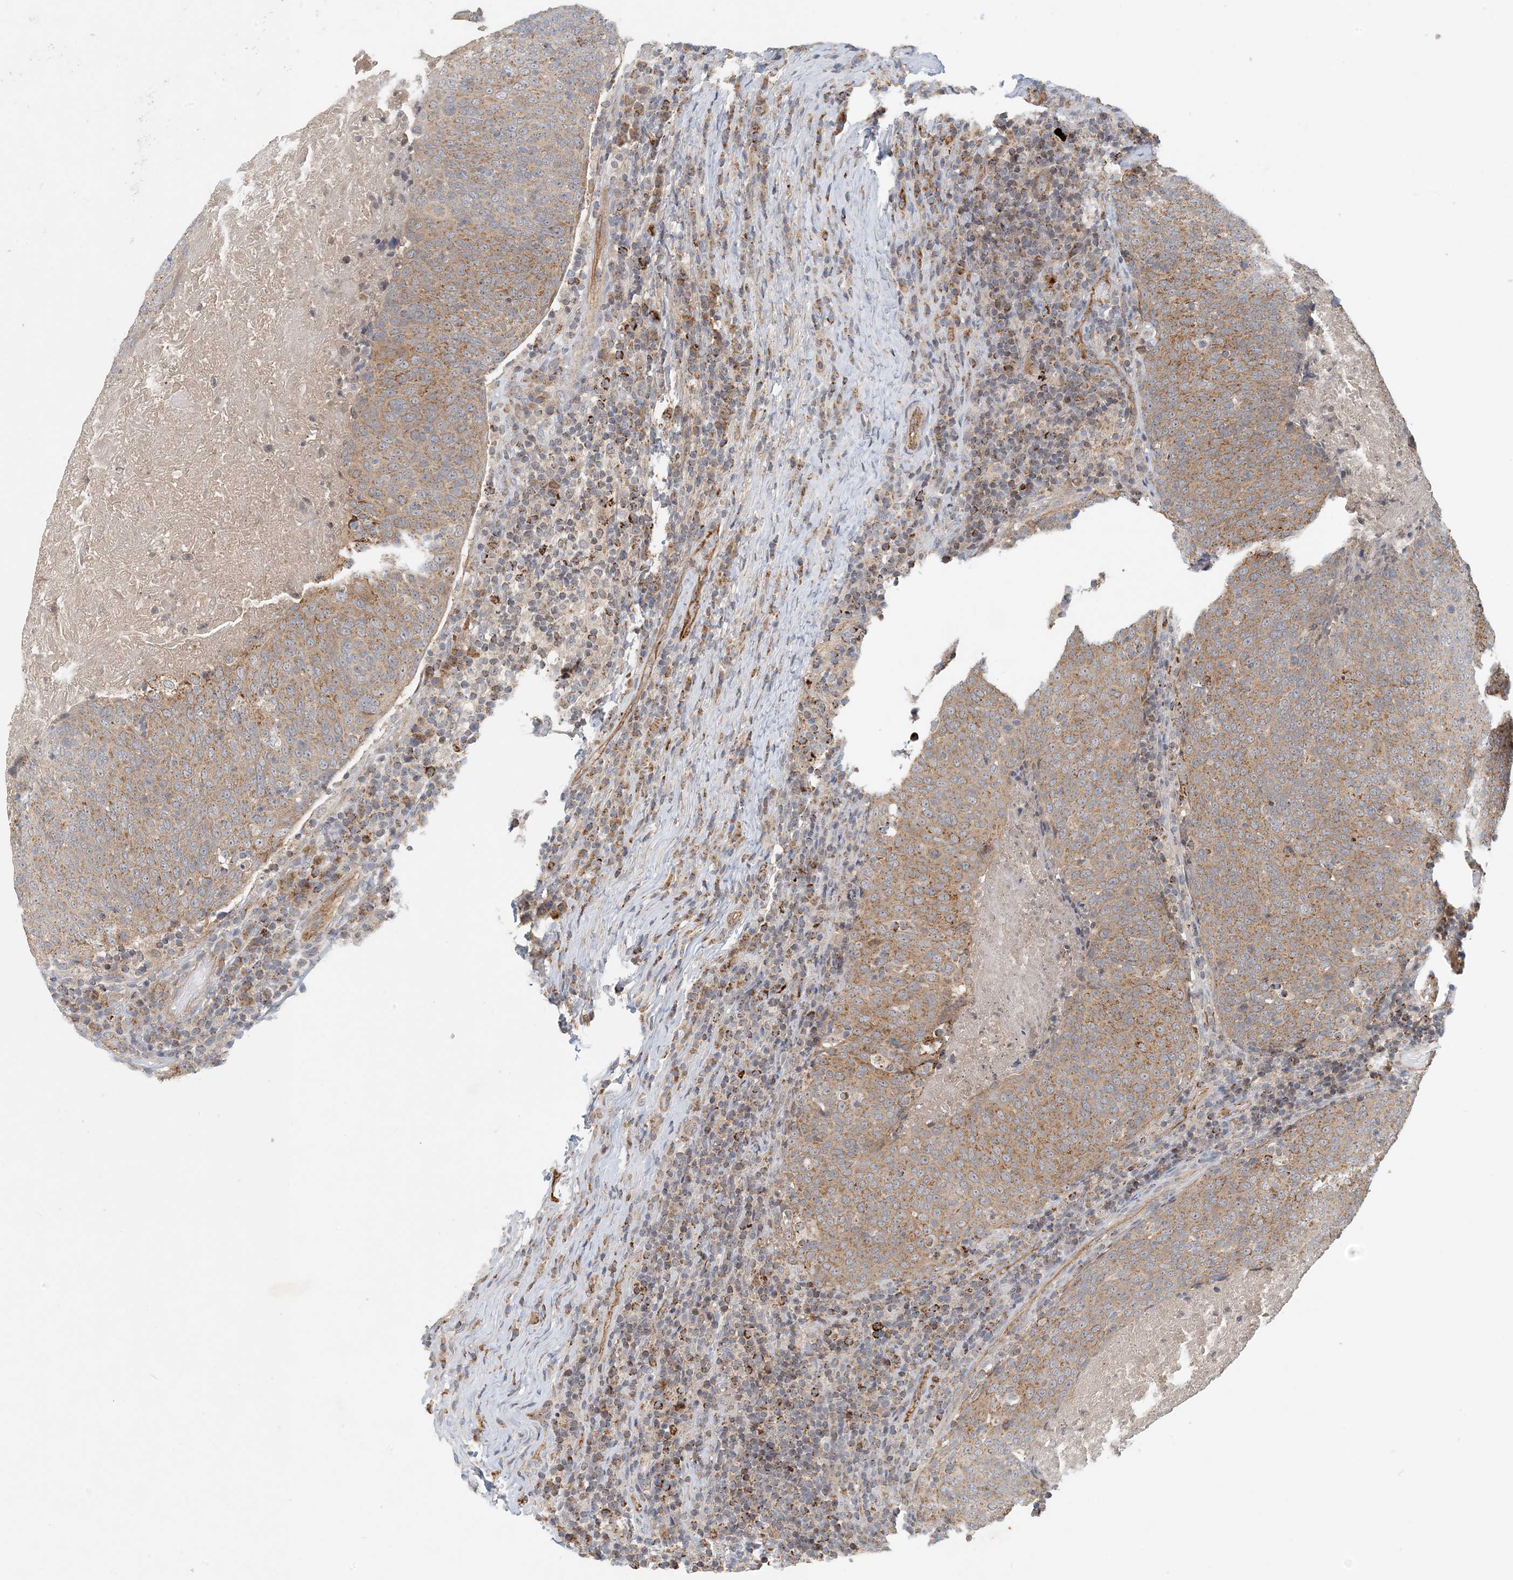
{"staining": {"intensity": "moderate", "quantity": ">75%", "location": "cytoplasmic/membranous"}, "tissue": "head and neck cancer", "cell_type": "Tumor cells", "image_type": "cancer", "snomed": [{"axis": "morphology", "description": "Squamous cell carcinoma, NOS"}, {"axis": "morphology", "description": "Squamous cell carcinoma, metastatic, NOS"}, {"axis": "topography", "description": "Lymph node"}, {"axis": "topography", "description": "Head-Neck"}], "caption": "Immunohistochemistry histopathology image of human head and neck squamous cell carcinoma stained for a protein (brown), which reveals medium levels of moderate cytoplasmic/membranous staining in approximately >75% of tumor cells.", "gene": "ZBTB3", "patient": {"sex": "male", "age": 62}}